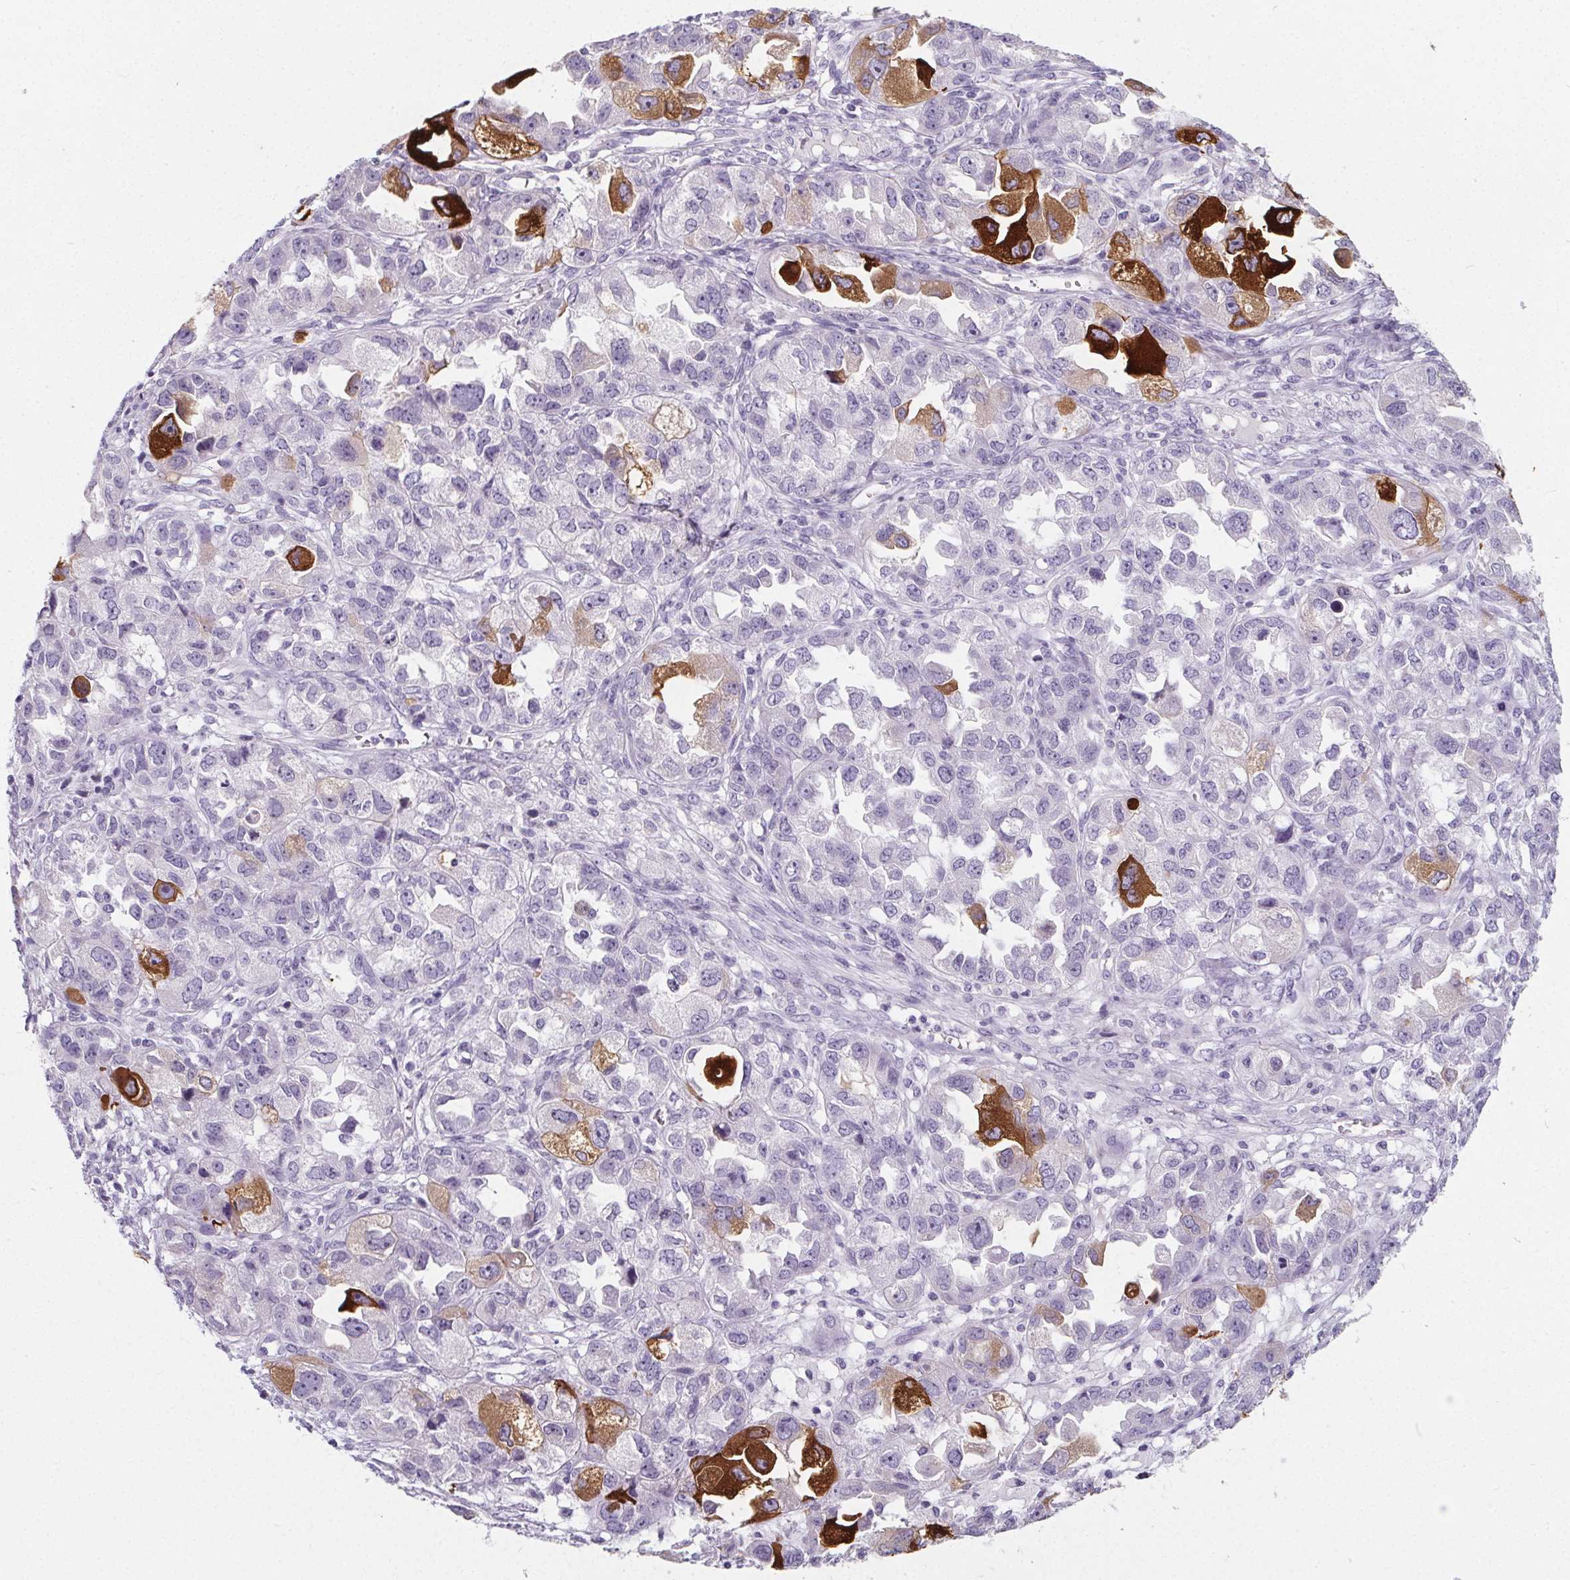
{"staining": {"intensity": "strong", "quantity": "<25%", "location": "cytoplasmic/membranous"}, "tissue": "ovarian cancer", "cell_type": "Tumor cells", "image_type": "cancer", "snomed": [{"axis": "morphology", "description": "Cystadenocarcinoma, serous, NOS"}, {"axis": "topography", "description": "Ovary"}], "caption": "The histopathology image shows immunohistochemical staining of serous cystadenocarcinoma (ovarian). There is strong cytoplasmic/membranous positivity is appreciated in about <25% of tumor cells. (brown staining indicates protein expression, while blue staining denotes nuclei).", "gene": "ADRB1", "patient": {"sex": "female", "age": 84}}